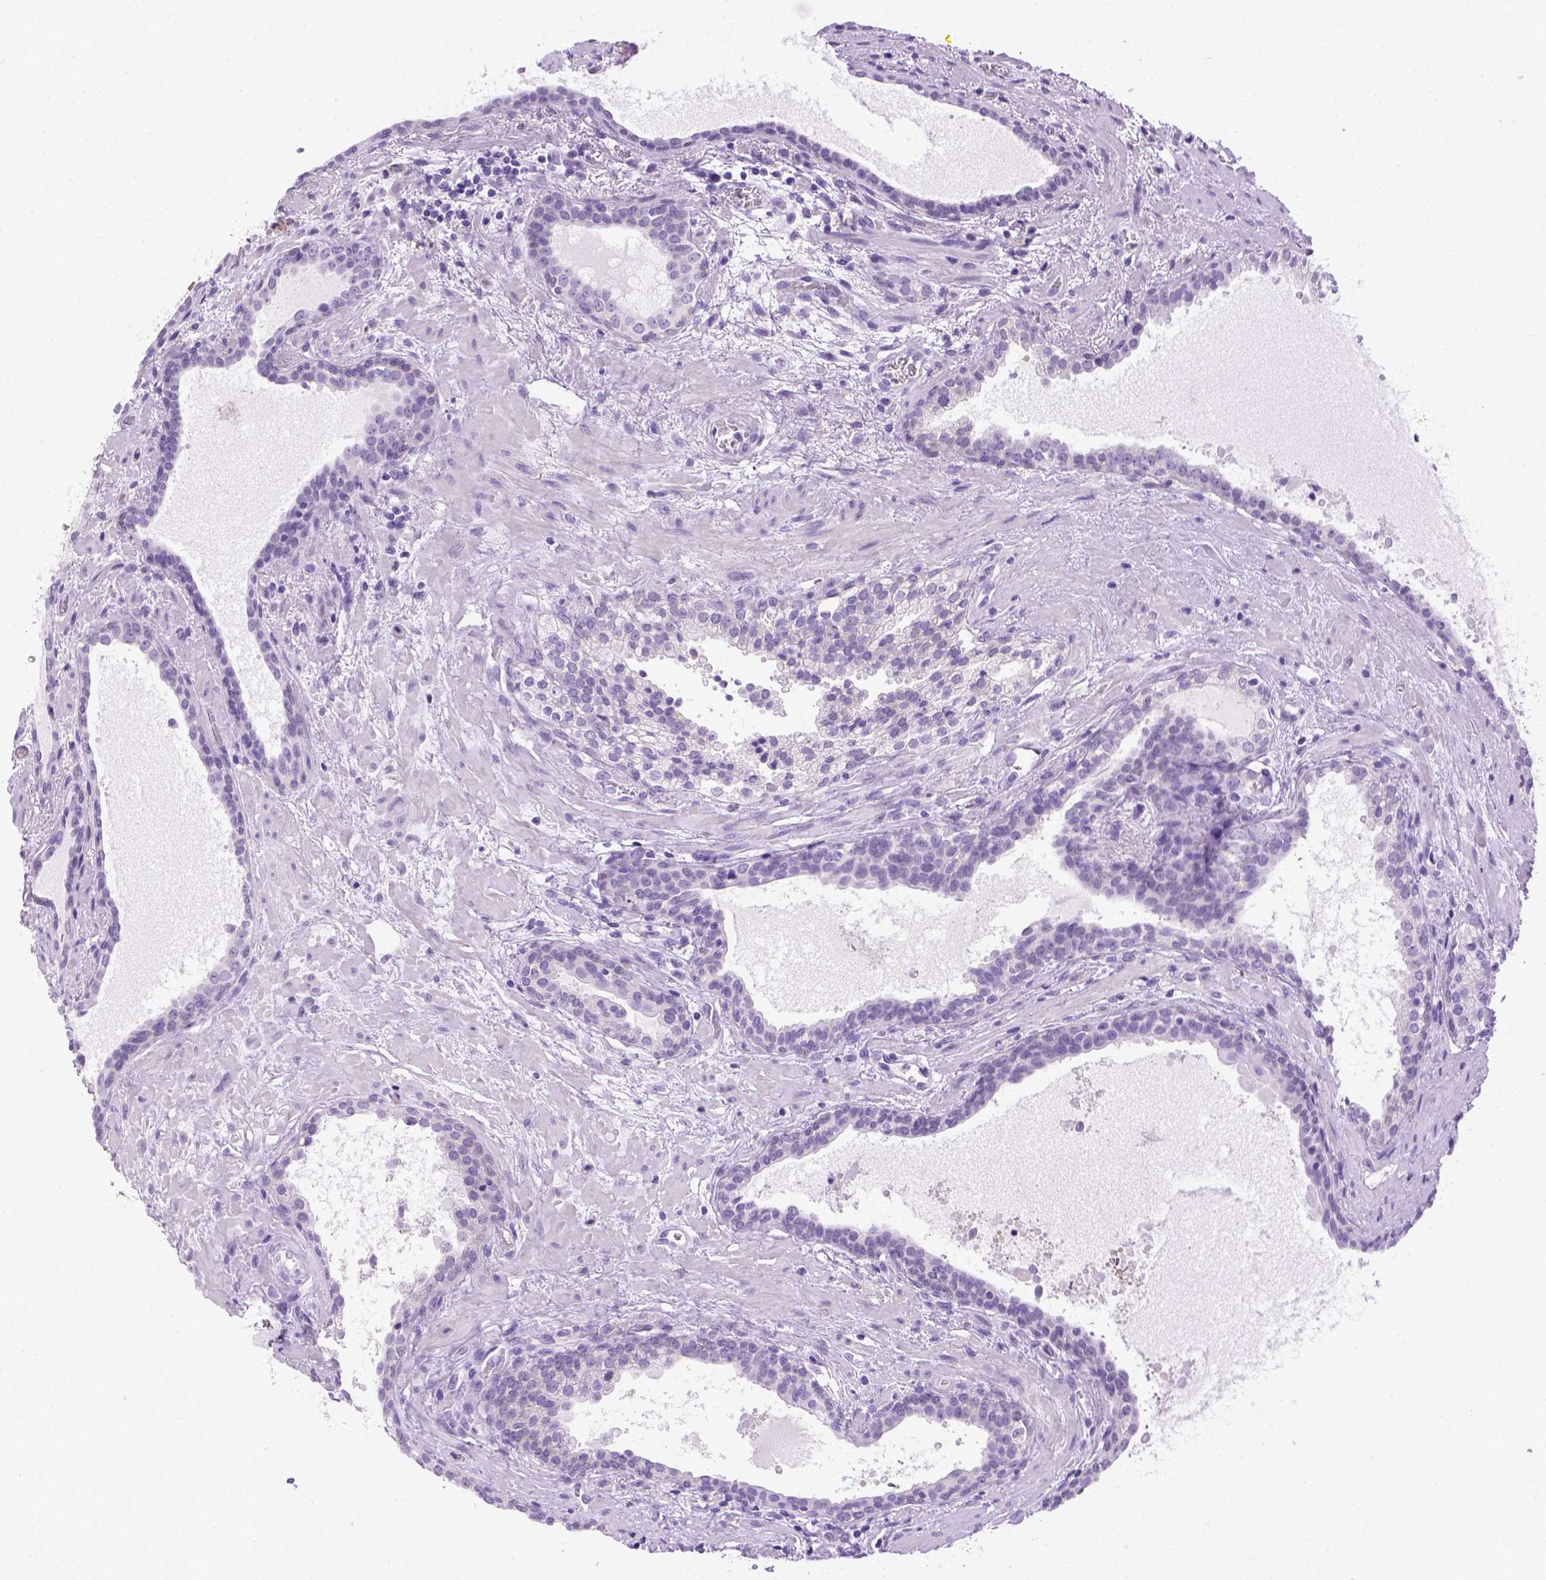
{"staining": {"intensity": "negative", "quantity": "none", "location": "none"}, "tissue": "prostate cancer", "cell_type": "Tumor cells", "image_type": "cancer", "snomed": [{"axis": "morphology", "description": "Adenocarcinoma, NOS"}, {"axis": "topography", "description": "Prostate"}], "caption": "Histopathology image shows no protein staining in tumor cells of prostate cancer (adenocarcinoma) tissue.", "gene": "TMEM38A", "patient": {"sex": "male", "age": 66}}